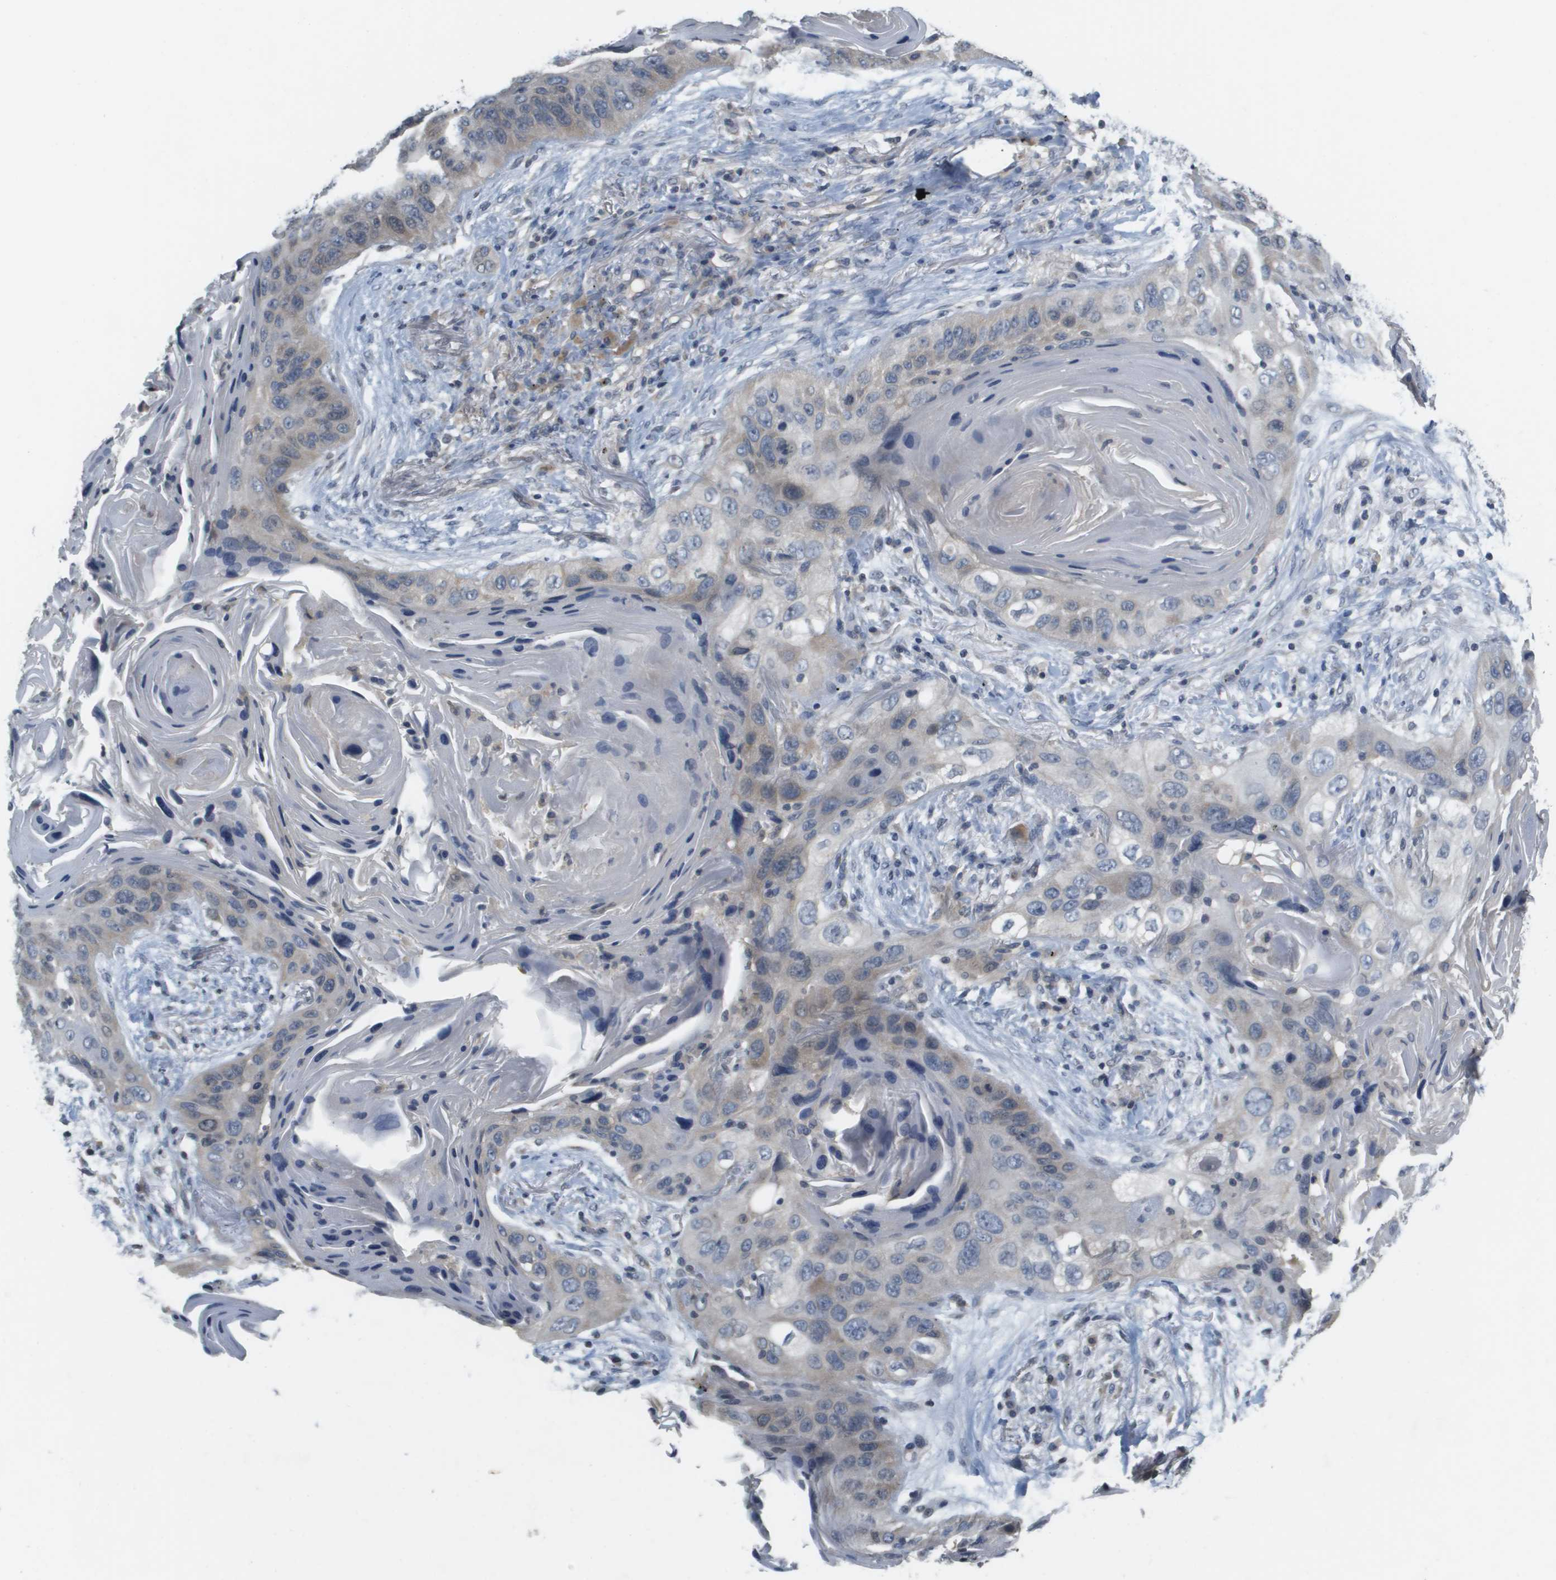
{"staining": {"intensity": "weak", "quantity": "<25%", "location": "cytoplasmic/membranous"}, "tissue": "lung cancer", "cell_type": "Tumor cells", "image_type": "cancer", "snomed": [{"axis": "morphology", "description": "Squamous cell carcinoma, NOS"}, {"axis": "topography", "description": "Lung"}], "caption": "Tumor cells are negative for protein expression in human squamous cell carcinoma (lung).", "gene": "CAPN11", "patient": {"sex": "female", "age": 67}}